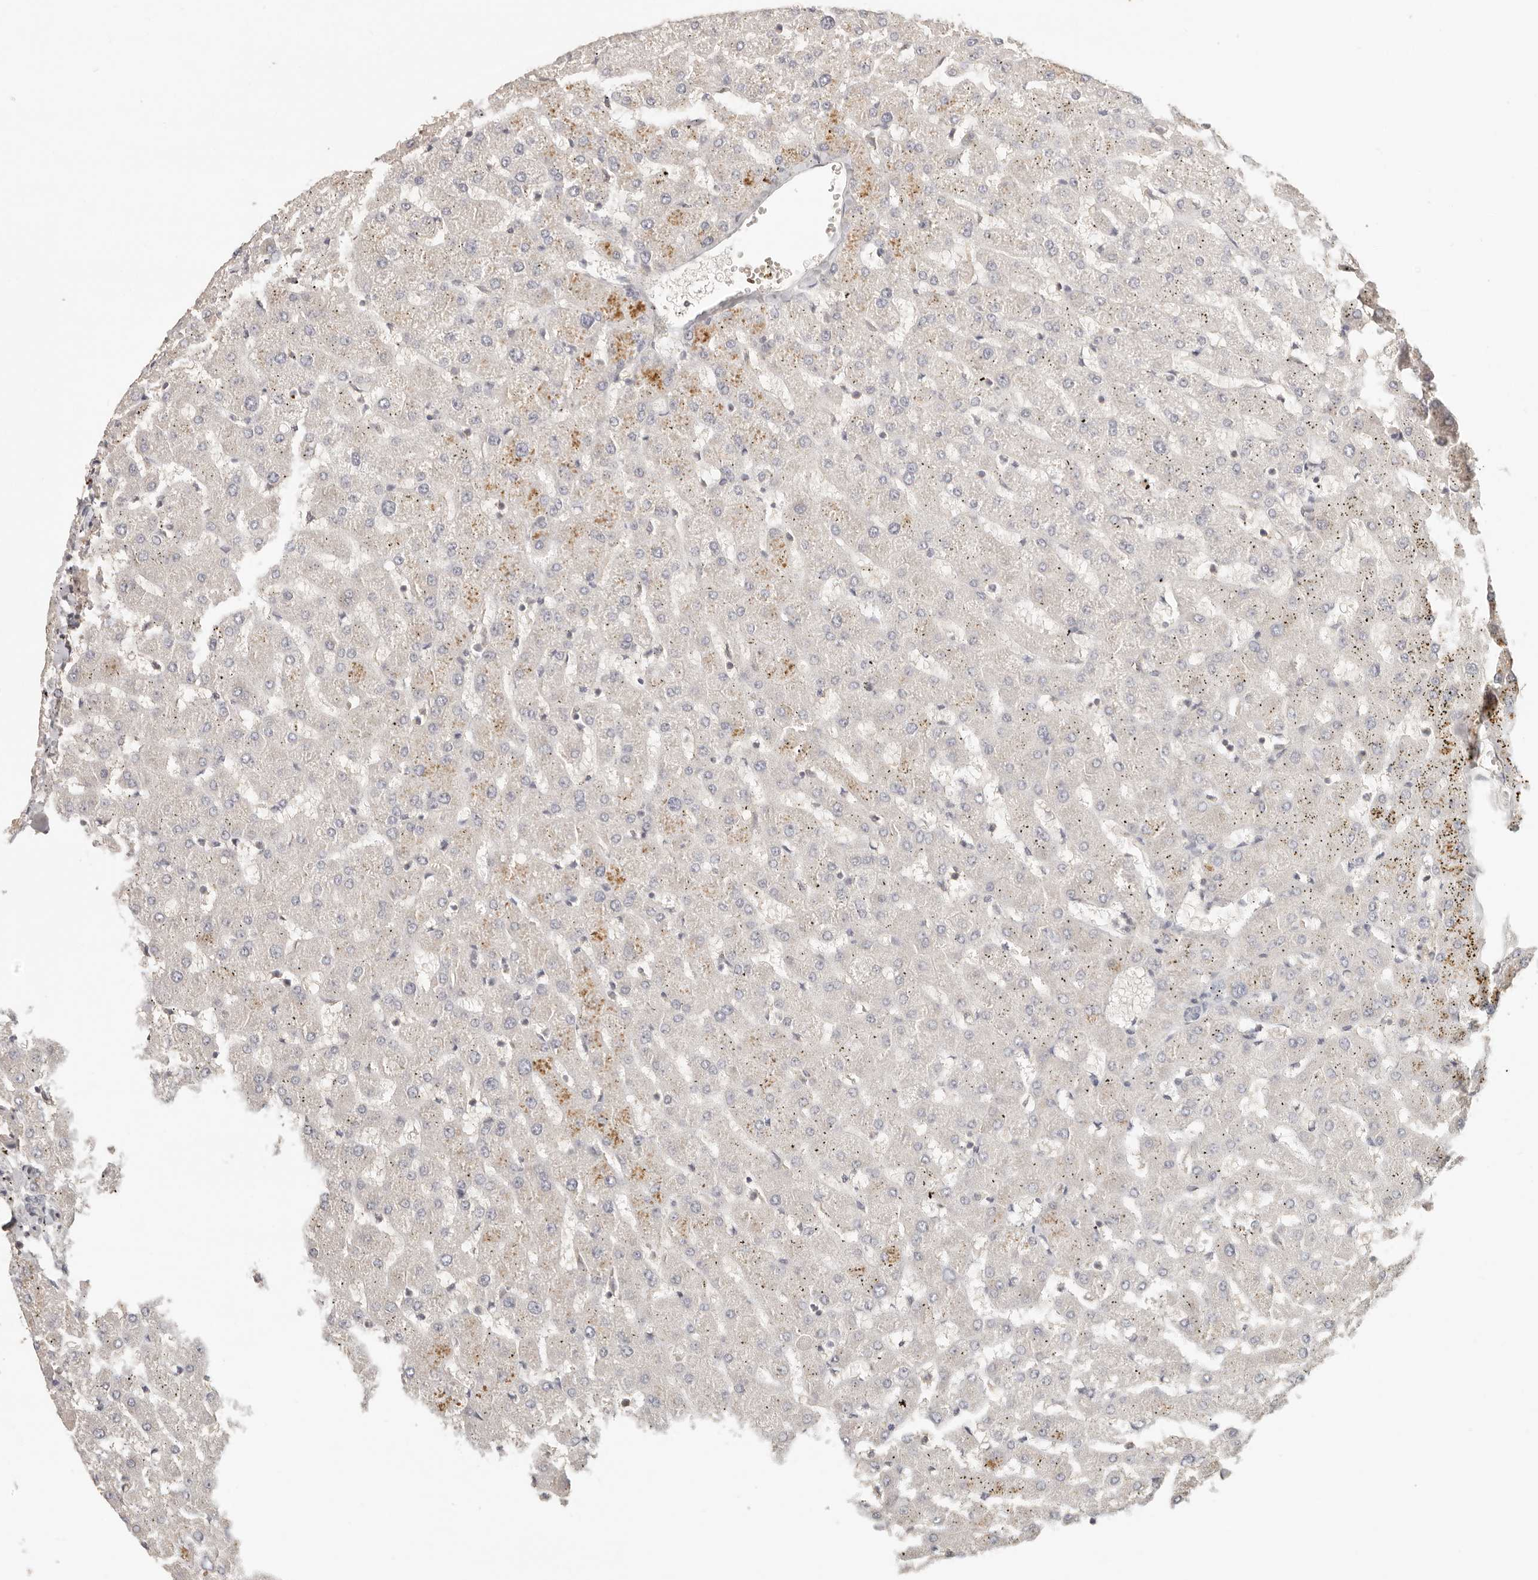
{"staining": {"intensity": "negative", "quantity": "none", "location": "none"}, "tissue": "liver", "cell_type": "Cholangiocytes", "image_type": "normal", "snomed": [{"axis": "morphology", "description": "Normal tissue, NOS"}, {"axis": "topography", "description": "Liver"}], "caption": "A high-resolution histopathology image shows immunohistochemistry staining of benign liver, which demonstrates no significant positivity in cholangiocytes.", "gene": "CSK", "patient": {"sex": "female", "age": 63}}